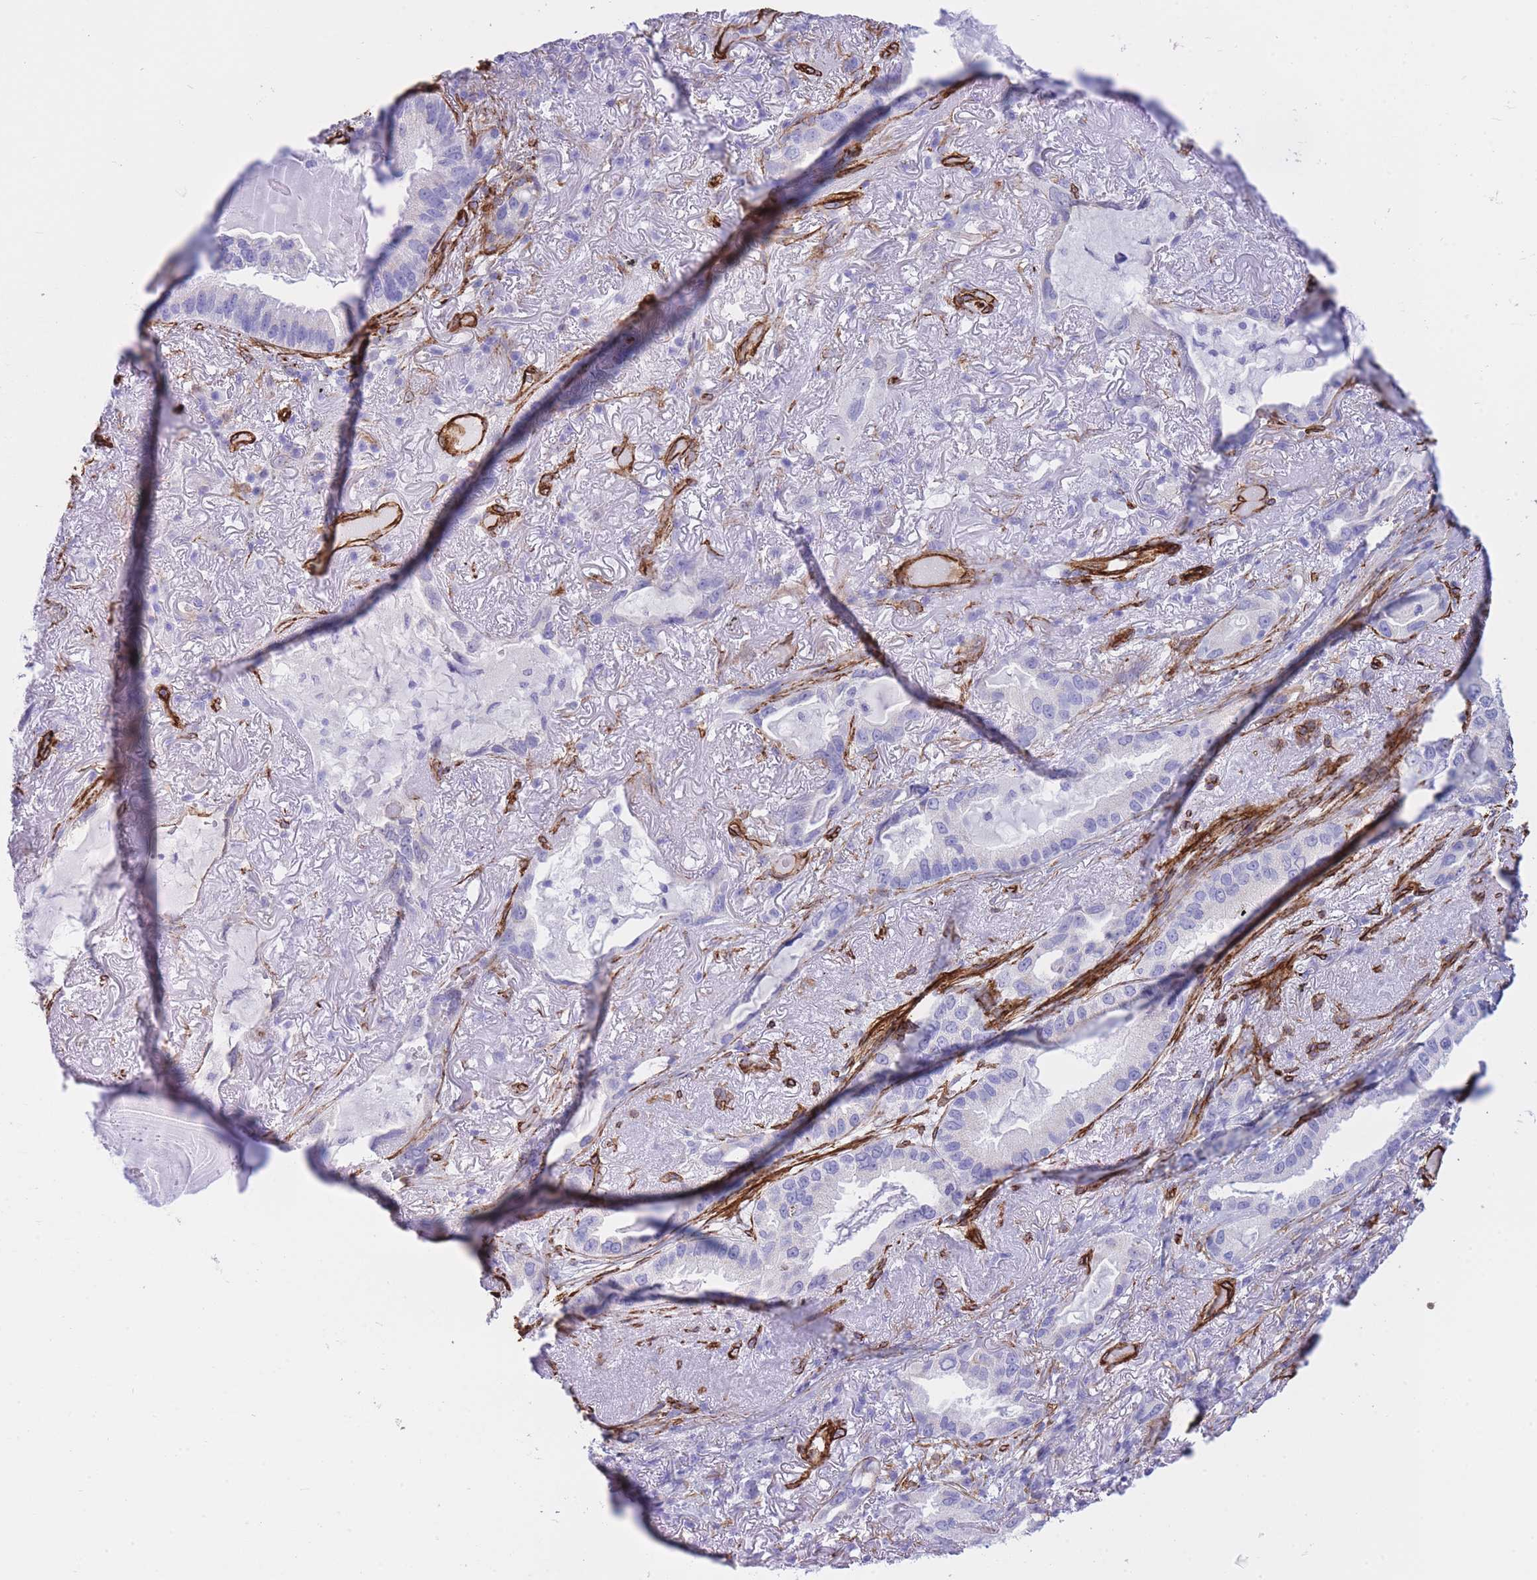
{"staining": {"intensity": "negative", "quantity": "none", "location": "none"}, "tissue": "lung cancer", "cell_type": "Tumor cells", "image_type": "cancer", "snomed": [{"axis": "morphology", "description": "Adenocarcinoma, NOS"}, {"axis": "topography", "description": "Lung"}], "caption": "This is an immunohistochemistry (IHC) histopathology image of human lung cancer. There is no staining in tumor cells.", "gene": "CAVIN1", "patient": {"sex": "female", "age": 69}}